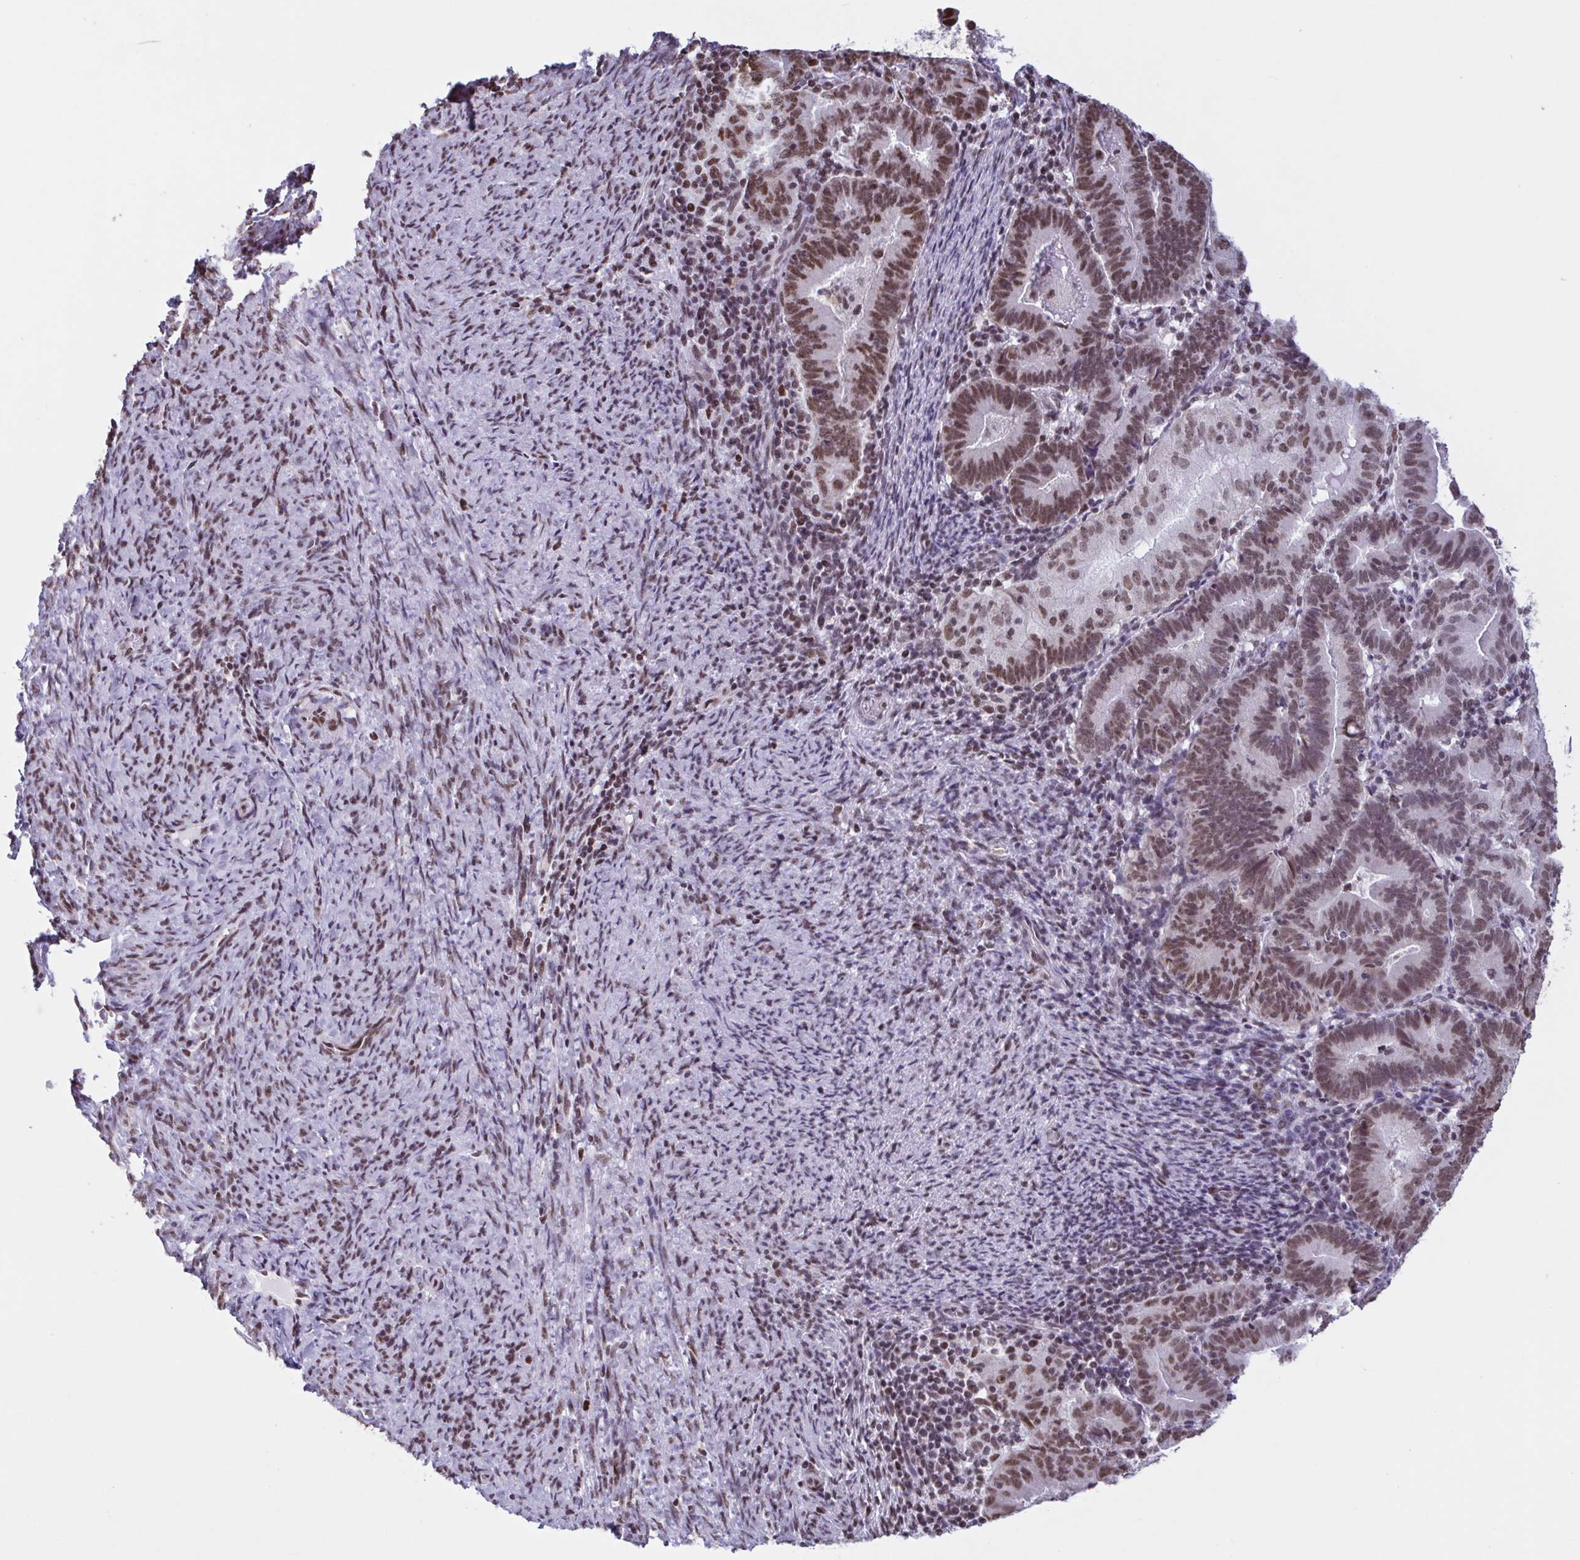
{"staining": {"intensity": "moderate", "quantity": ">75%", "location": "nuclear"}, "tissue": "endometrial cancer", "cell_type": "Tumor cells", "image_type": "cancer", "snomed": [{"axis": "morphology", "description": "Adenocarcinoma, NOS"}, {"axis": "topography", "description": "Endometrium"}], "caption": "Tumor cells display medium levels of moderate nuclear positivity in about >75% of cells in endometrial cancer (adenocarcinoma).", "gene": "TIMM21", "patient": {"sex": "female", "age": 70}}